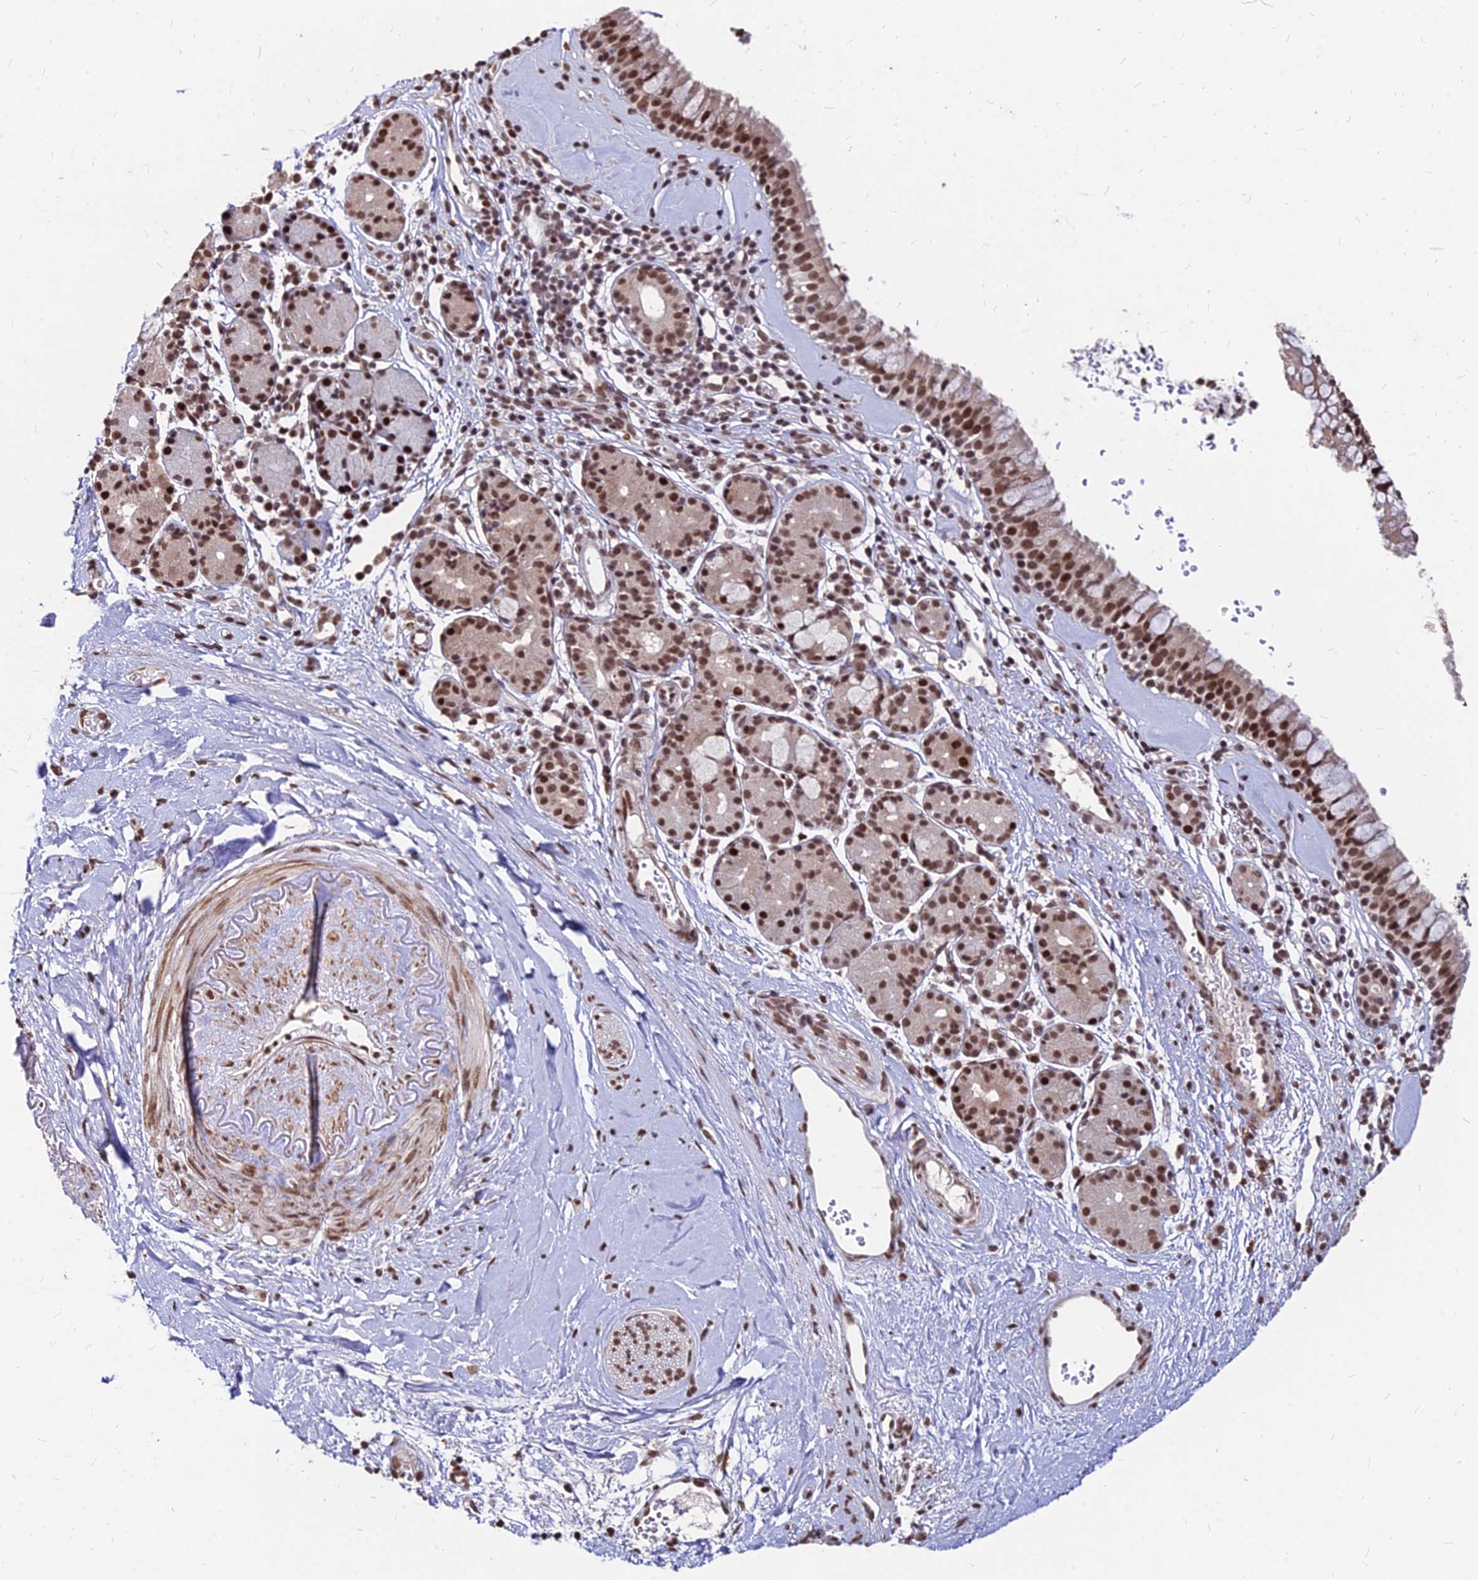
{"staining": {"intensity": "strong", "quantity": "25%-75%", "location": "nuclear"}, "tissue": "nasopharynx", "cell_type": "Respiratory epithelial cells", "image_type": "normal", "snomed": [{"axis": "morphology", "description": "Normal tissue, NOS"}, {"axis": "topography", "description": "Nasopharynx"}], "caption": "Protein expression analysis of unremarkable nasopharynx demonstrates strong nuclear positivity in approximately 25%-75% of respiratory epithelial cells. Nuclei are stained in blue.", "gene": "ZBED4", "patient": {"sex": "male", "age": 82}}